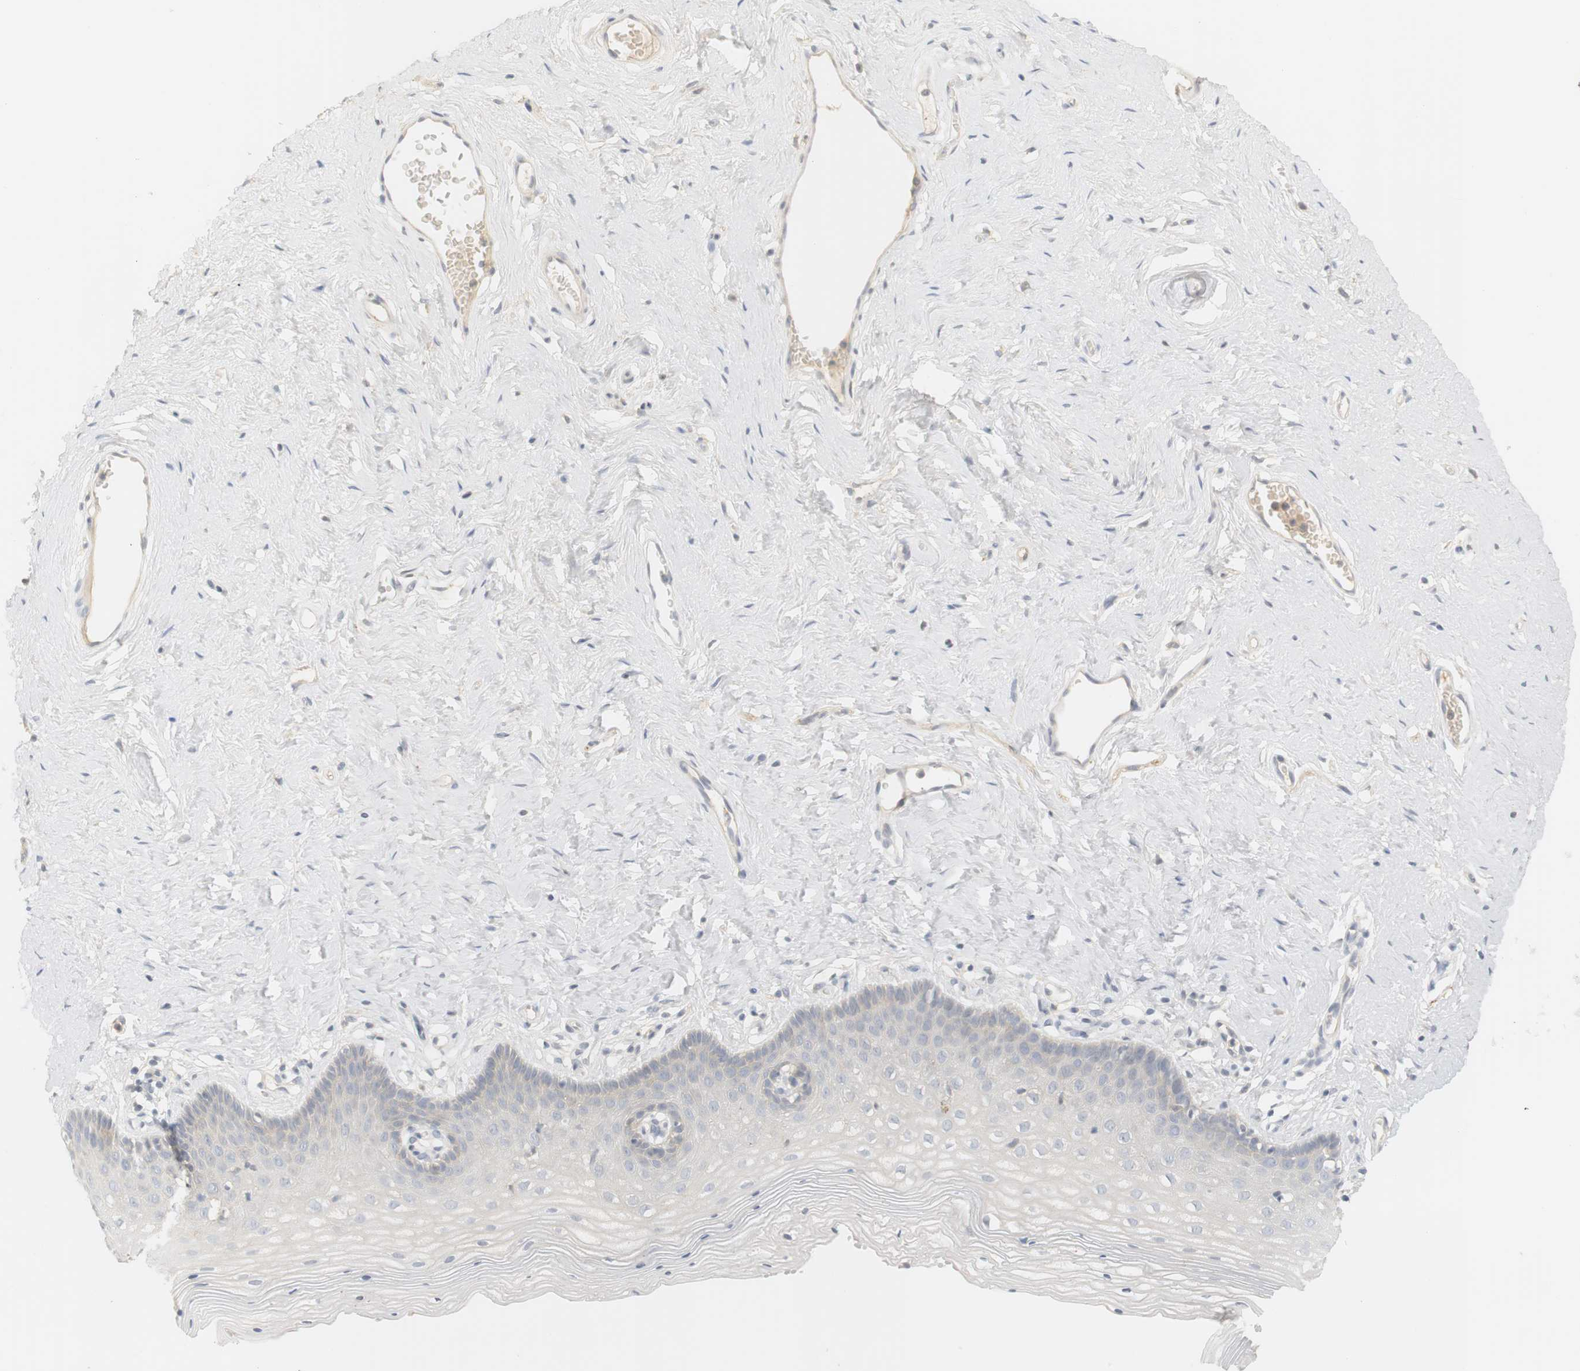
{"staining": {"intensity": "negative", "quantity": "none", "location": "none"}, "tissue": "vagina", "cell_type": "Squamous epithelial cells", "image_type": "normal", "snomed": [{"axis": "morphology", "description": "Normal tissue, NOS"}, {"axis": "topography", "description": "Vagina"}], "caption": "There is no significant expression in squamous epithelial cells of vagina. (DAB immunohistochemistry visualized using brightfield microscopy, high magnification).", "gene": "RTN3", "patient": {"sex": "female", "age": 32}}